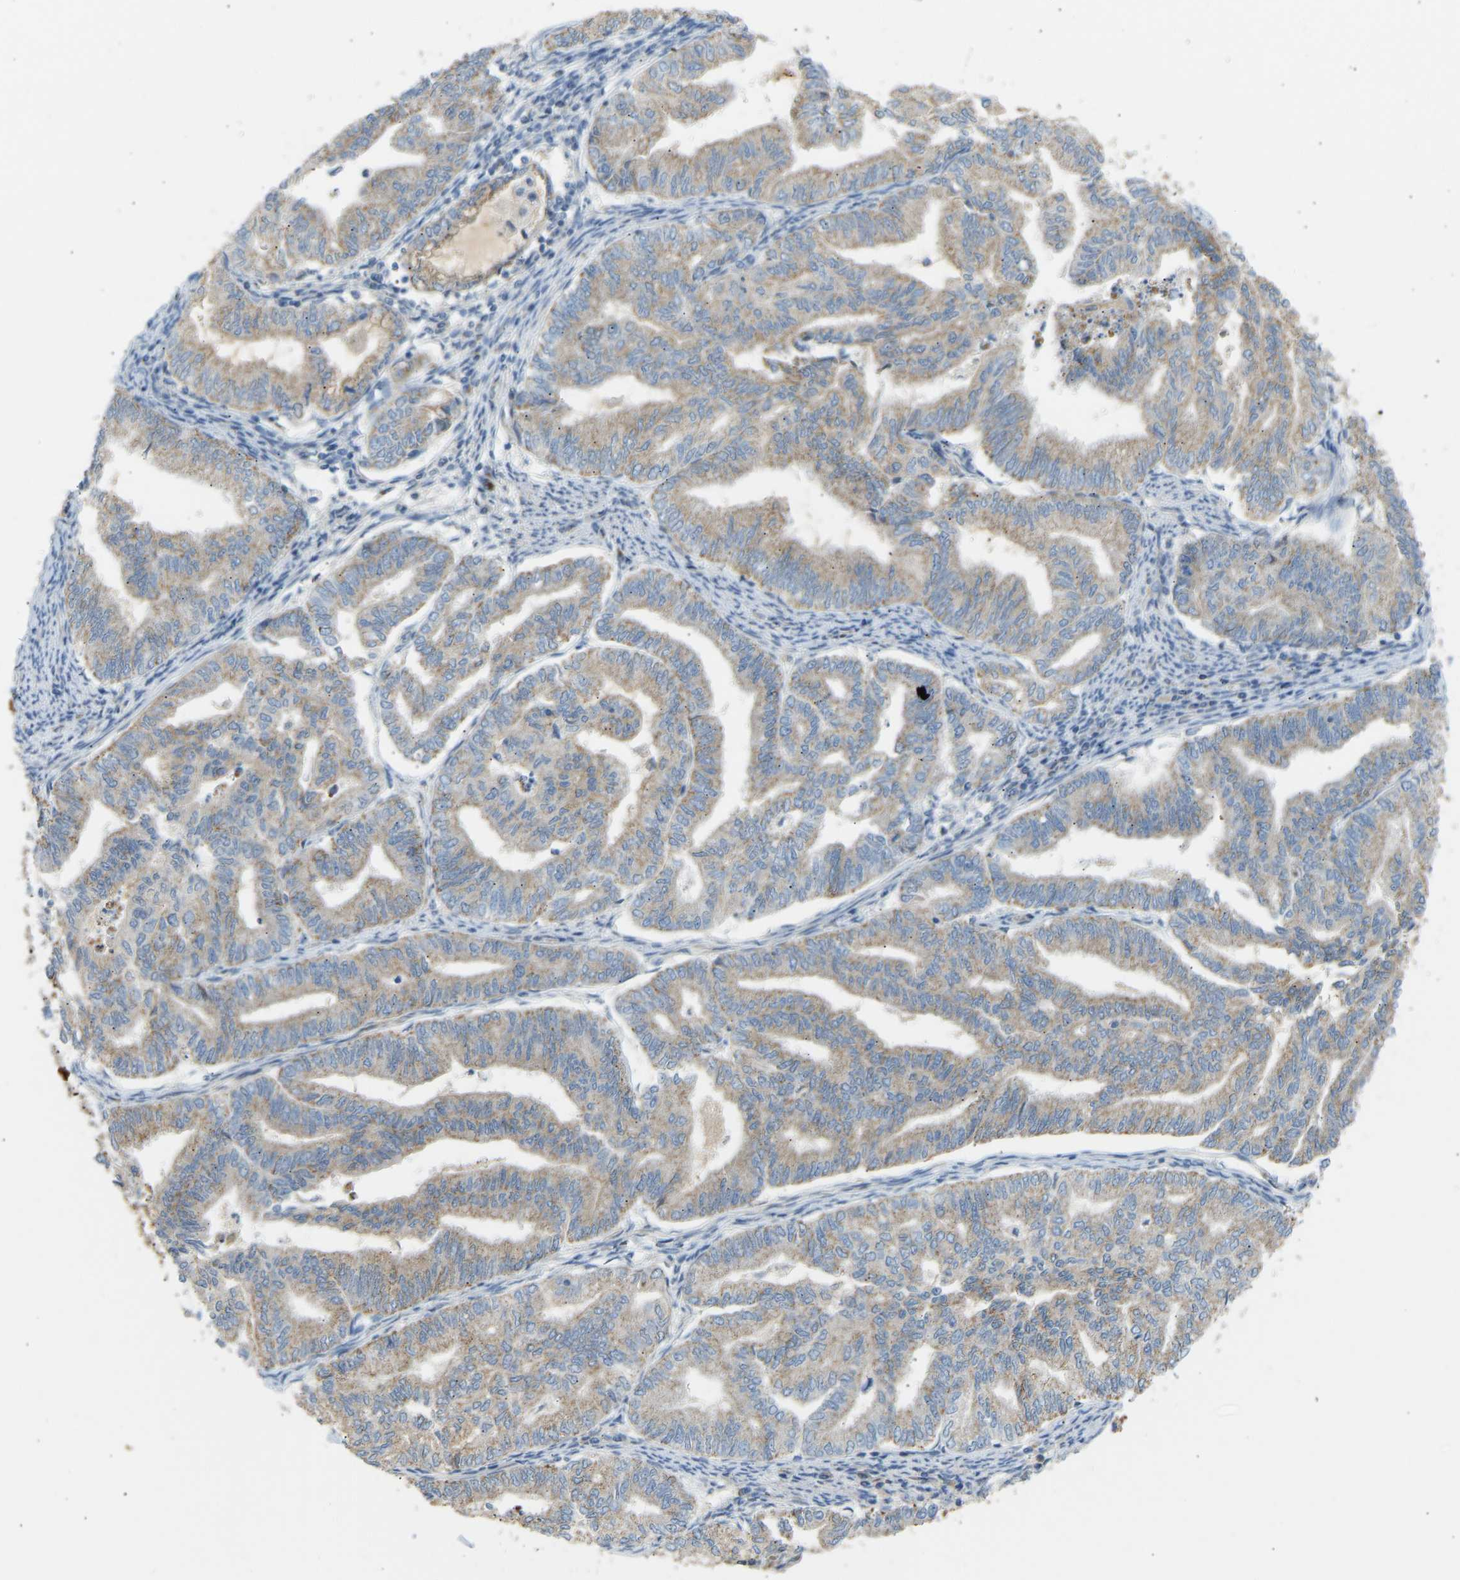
{"staining": {"intensity": "weak", "quantity": ">75%", "location": "cytoplasmic/membranous"}, "tissue": "endometrial cancer", "cell_type": "Tumor cells", "image_type": "cancer", "snomed": [{"axis": "morphology", "description": "Adenocarcinoma, NOS"}, {"axis": "topography", "description": "Endometrium"}], "caption": "Brown immunohistochemical staining in human endometrial adenocarcinoma demonstrates weak cytoplasmic/membranous positivity in about >75% of tumor cells.", "gene": "YIPF2", "patient": {"sex": "female", "age": 79}}